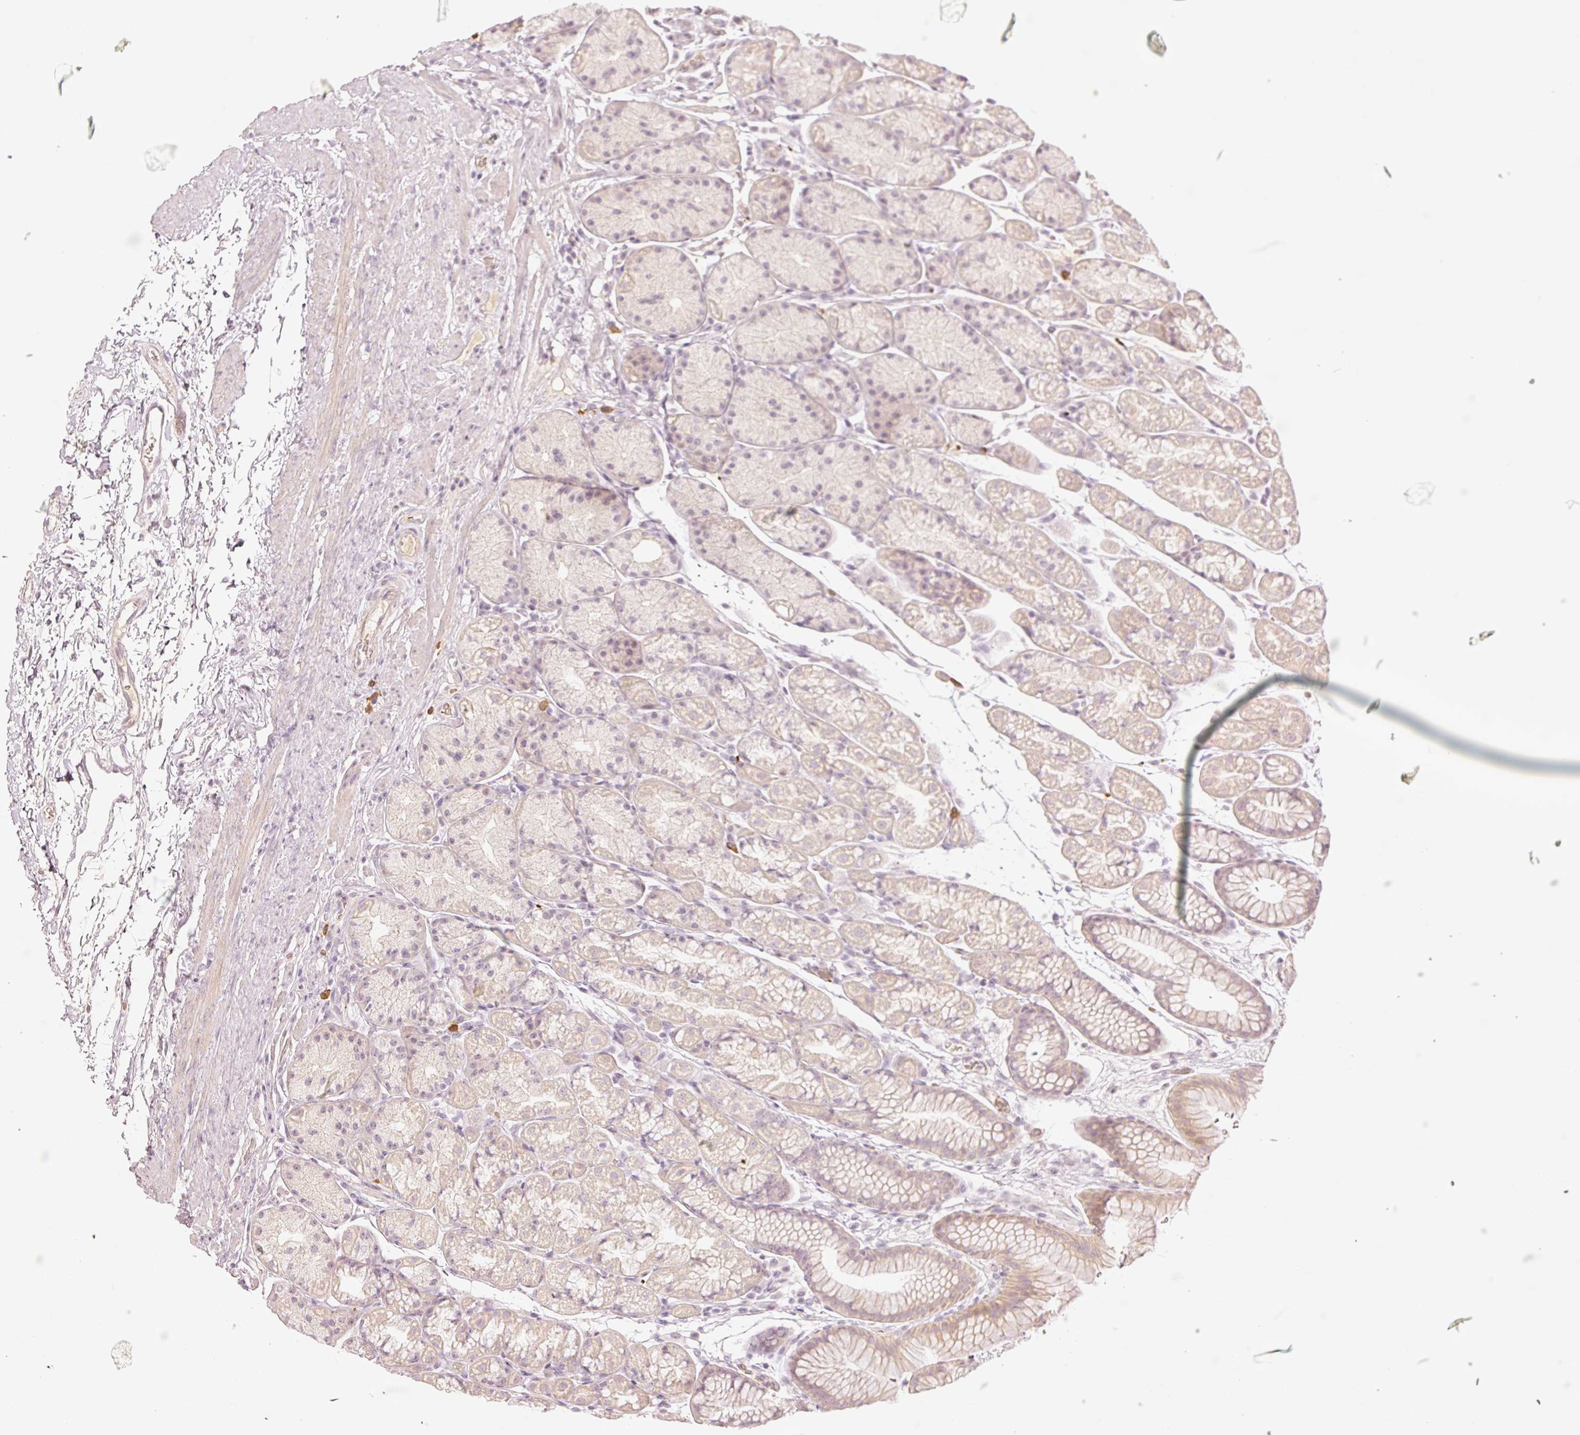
{"staining": {"intensity": "weak", "quantity": "25%-75%", "location": "cytoplasmic/membranous"}, "tissue": "stomach", "cell_type": "Glandular cells", "image_type": "normal", "snomed": [{"axis": "morphology", "description": "Normal tissue, NOS"}, {"axis": "topography", "description": "Stomach, lower"}], "caption": "Stomach stained with DAB (3,3'-diaminobenzidine) IHC demonstrates low levels of weak cytoplasmic/membranous positivity in approximately 25%-75% of glandular cells.", "gene": "GZMA", "patient": {"sex": "male", "age": 67}}